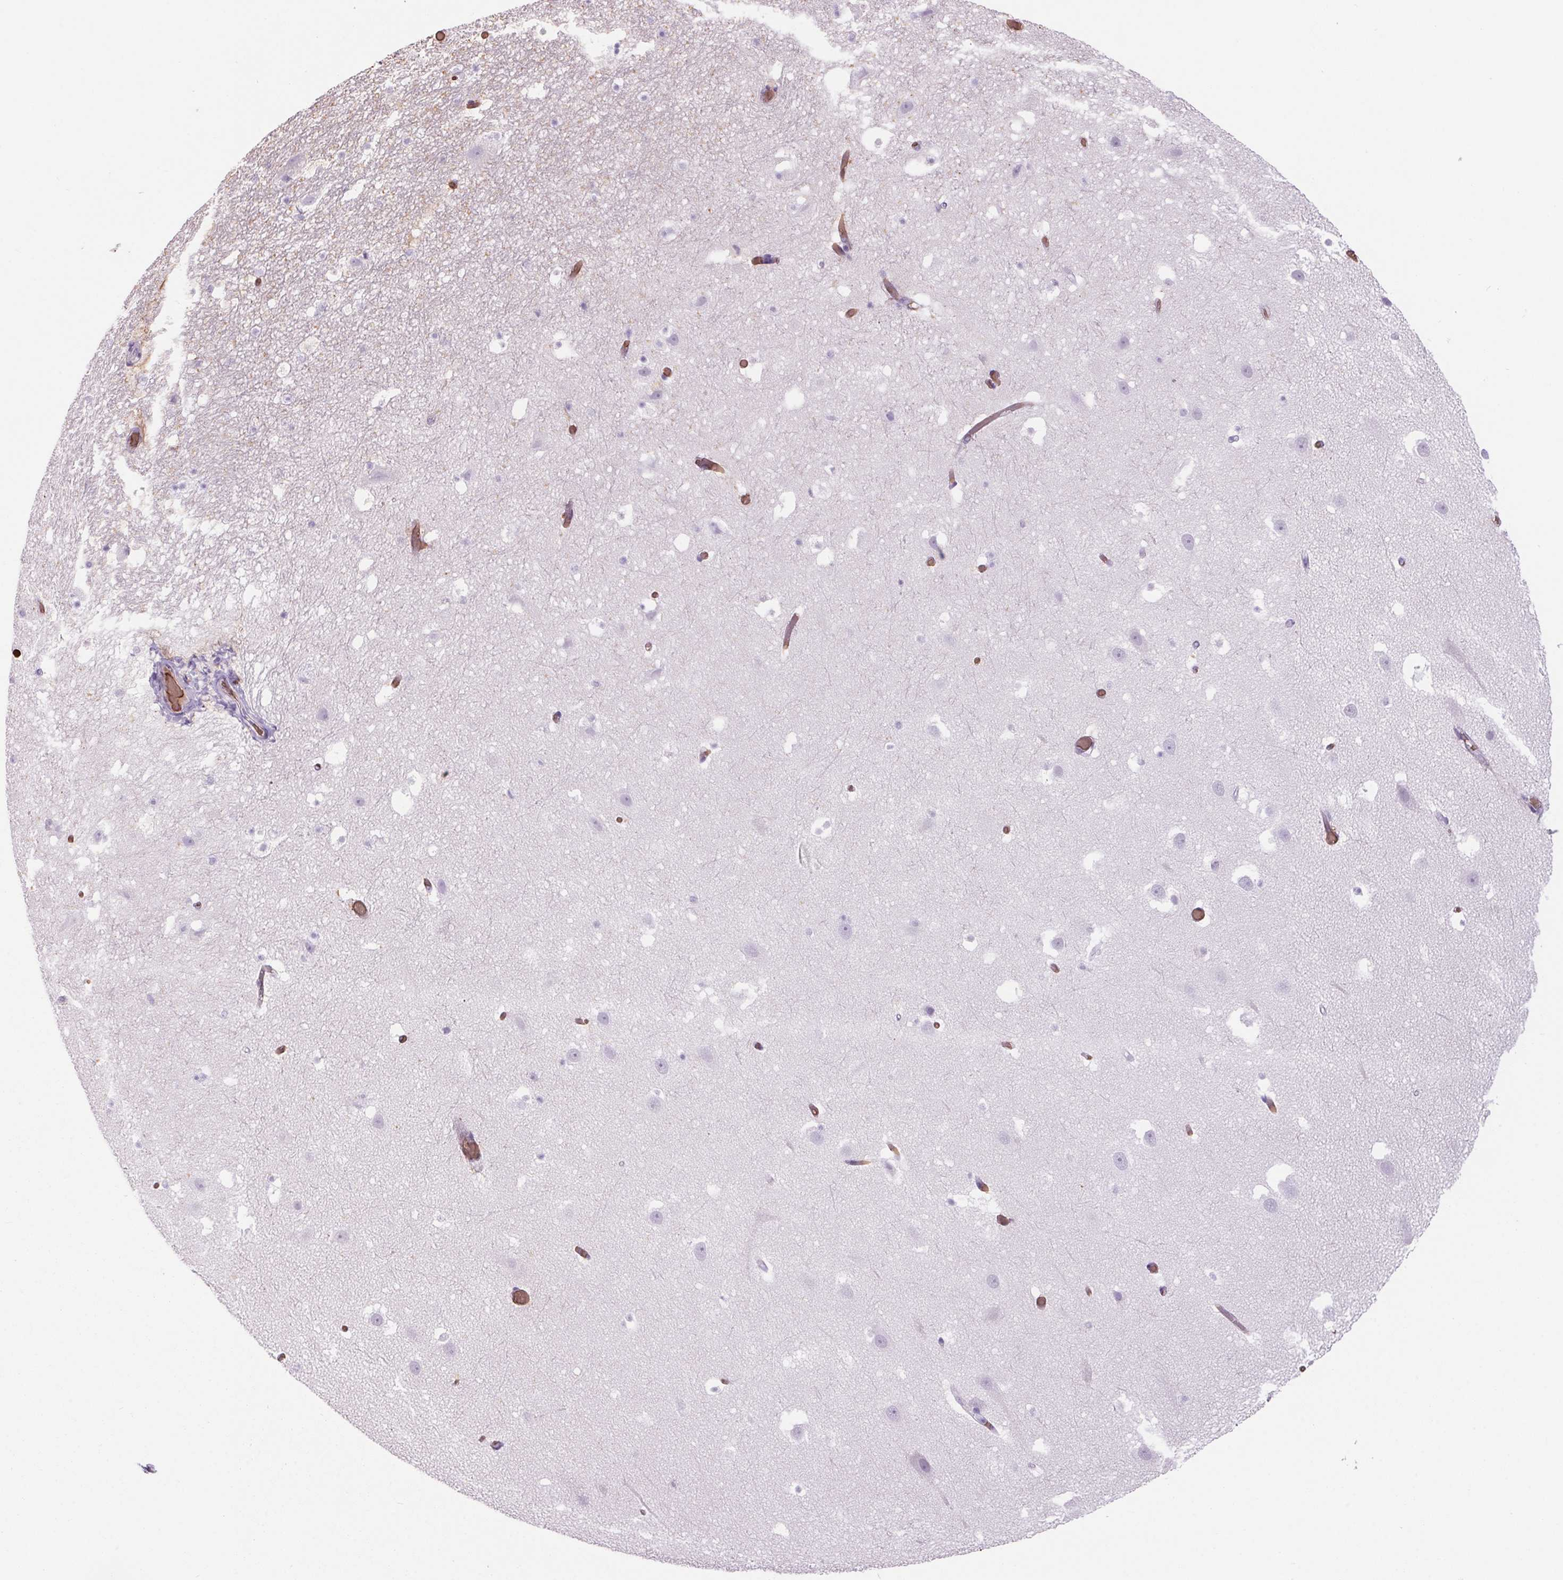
{"staining": {"intensity": "negative", "quantity": "none", "location": "none"}, "tissue": "hippocampus", "cell_type": "Glial cells", "image_type": "normal", "snomed": [{"axis": "morphology", "description": "Normal tissue, NOS"}, {"axis": "topography", "description": "Hippocampus"}], "caption": "DAB immunohistochemical staining of benign human hippocampus displays no significant staining in glial cells. The staining was performed using DAB to visualize the protein expression in brown, while the nuclei were stained in blue with hematoxylin (Magnification: 20x).", "gene": "HBQ1", "patient": {"sex": "male", "age": 26}}